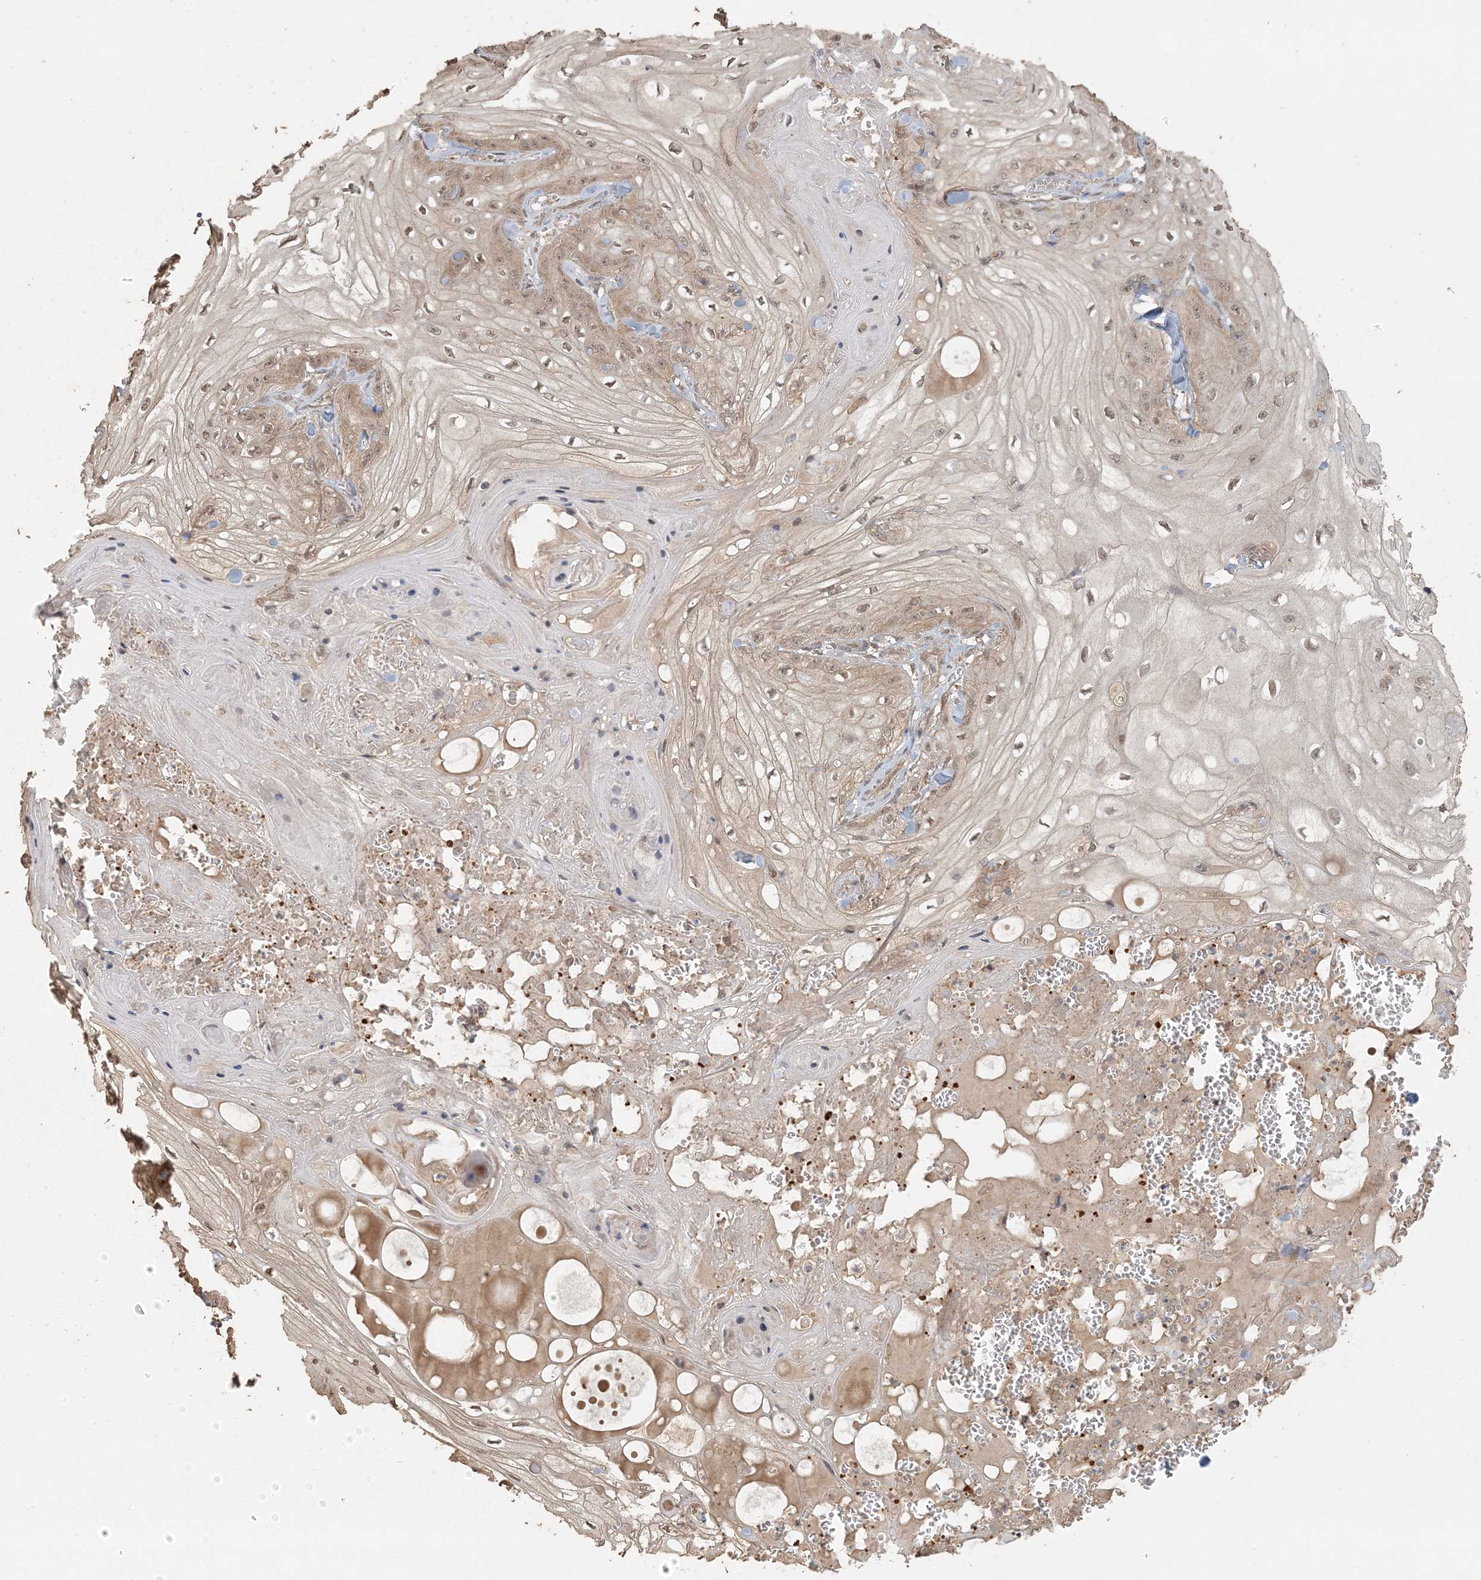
{"staining": {"intensity": "moderate", "quantity": ">75%", "location": "cytoplasmic/membranous,nuclear"}, "tissue": "skin cancer", "cell_type": "Tumor cells", "image_type": "cancer", "snomed": [{"axis": "morphology", "description": "Squamous cell carcinoma, NOS"}, {"axis": "topography", "description": "Skin"}], "caption": "Skin cancer was stained to show a protein in brown. There is medium levels of moderate cytoplasmic/membranous and nuclear positivity in approximately >75% of tumor cells. Using DAB (brown) and hematoxylin (blue) stains, captured at high magnification using brightfield microscopy.", "gene": "AK9", "patient": {"sex": "male", "age": 74}}